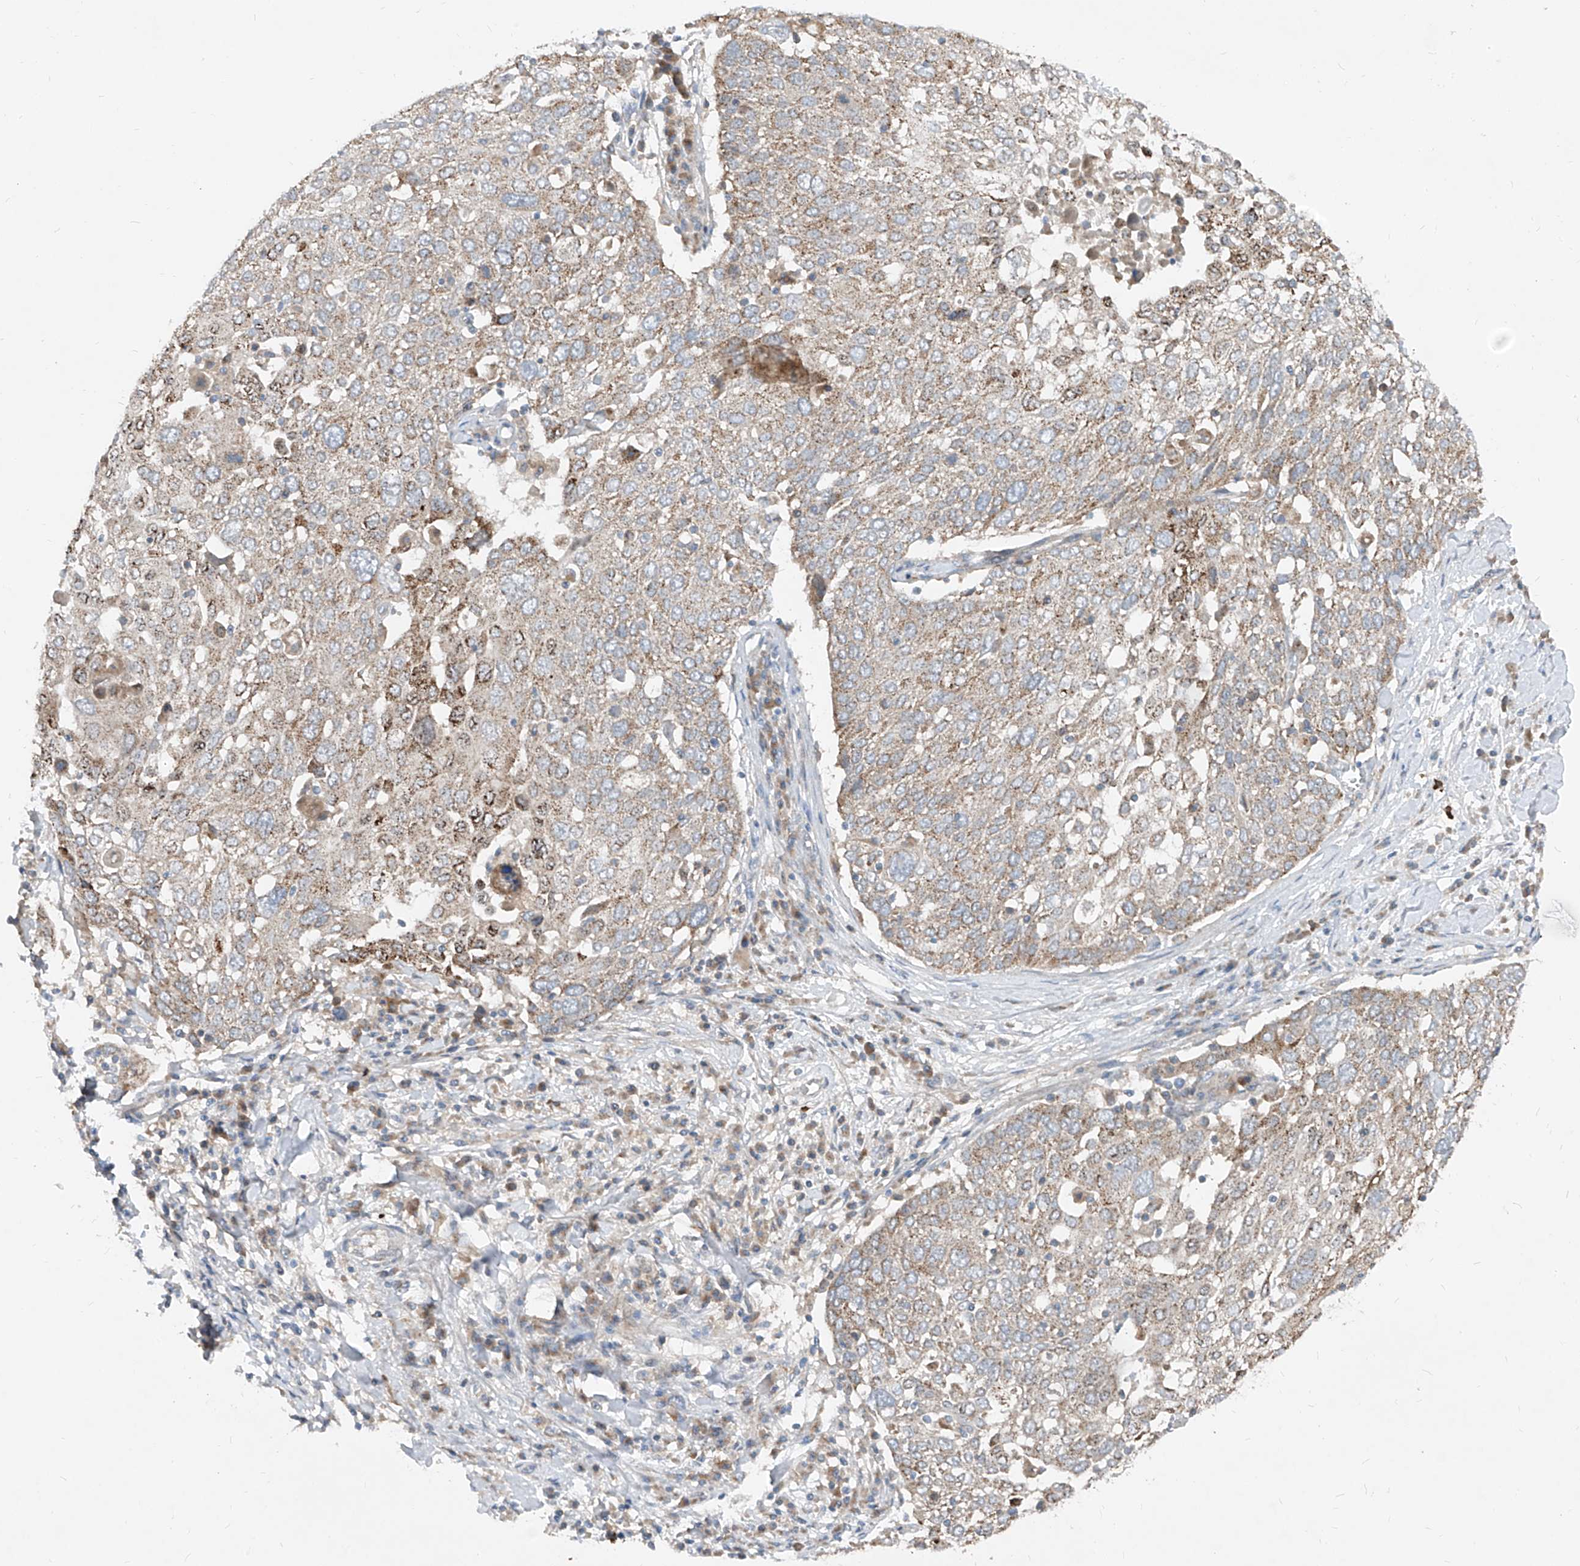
{"staining": {"intensity": "moderate", "quantity": "25%-75%", "location": "cytoplasmic/membranous"}, "tissue": "lung cancer", "cell_type": "Tumor cells", "image_type": "cancer", "snomed": [{"axis": "morphology", "description": "Squamous cell carcinoma, NOS"}, {"axis": "topography", "description": "Lung"}], "caption": "Human lung squamous cell carcinoma stained with a protein marker exhibits moderate staining in tumor cells.", "gene": "ABCD3", "patient": {"sex": "male", "age": 65}}